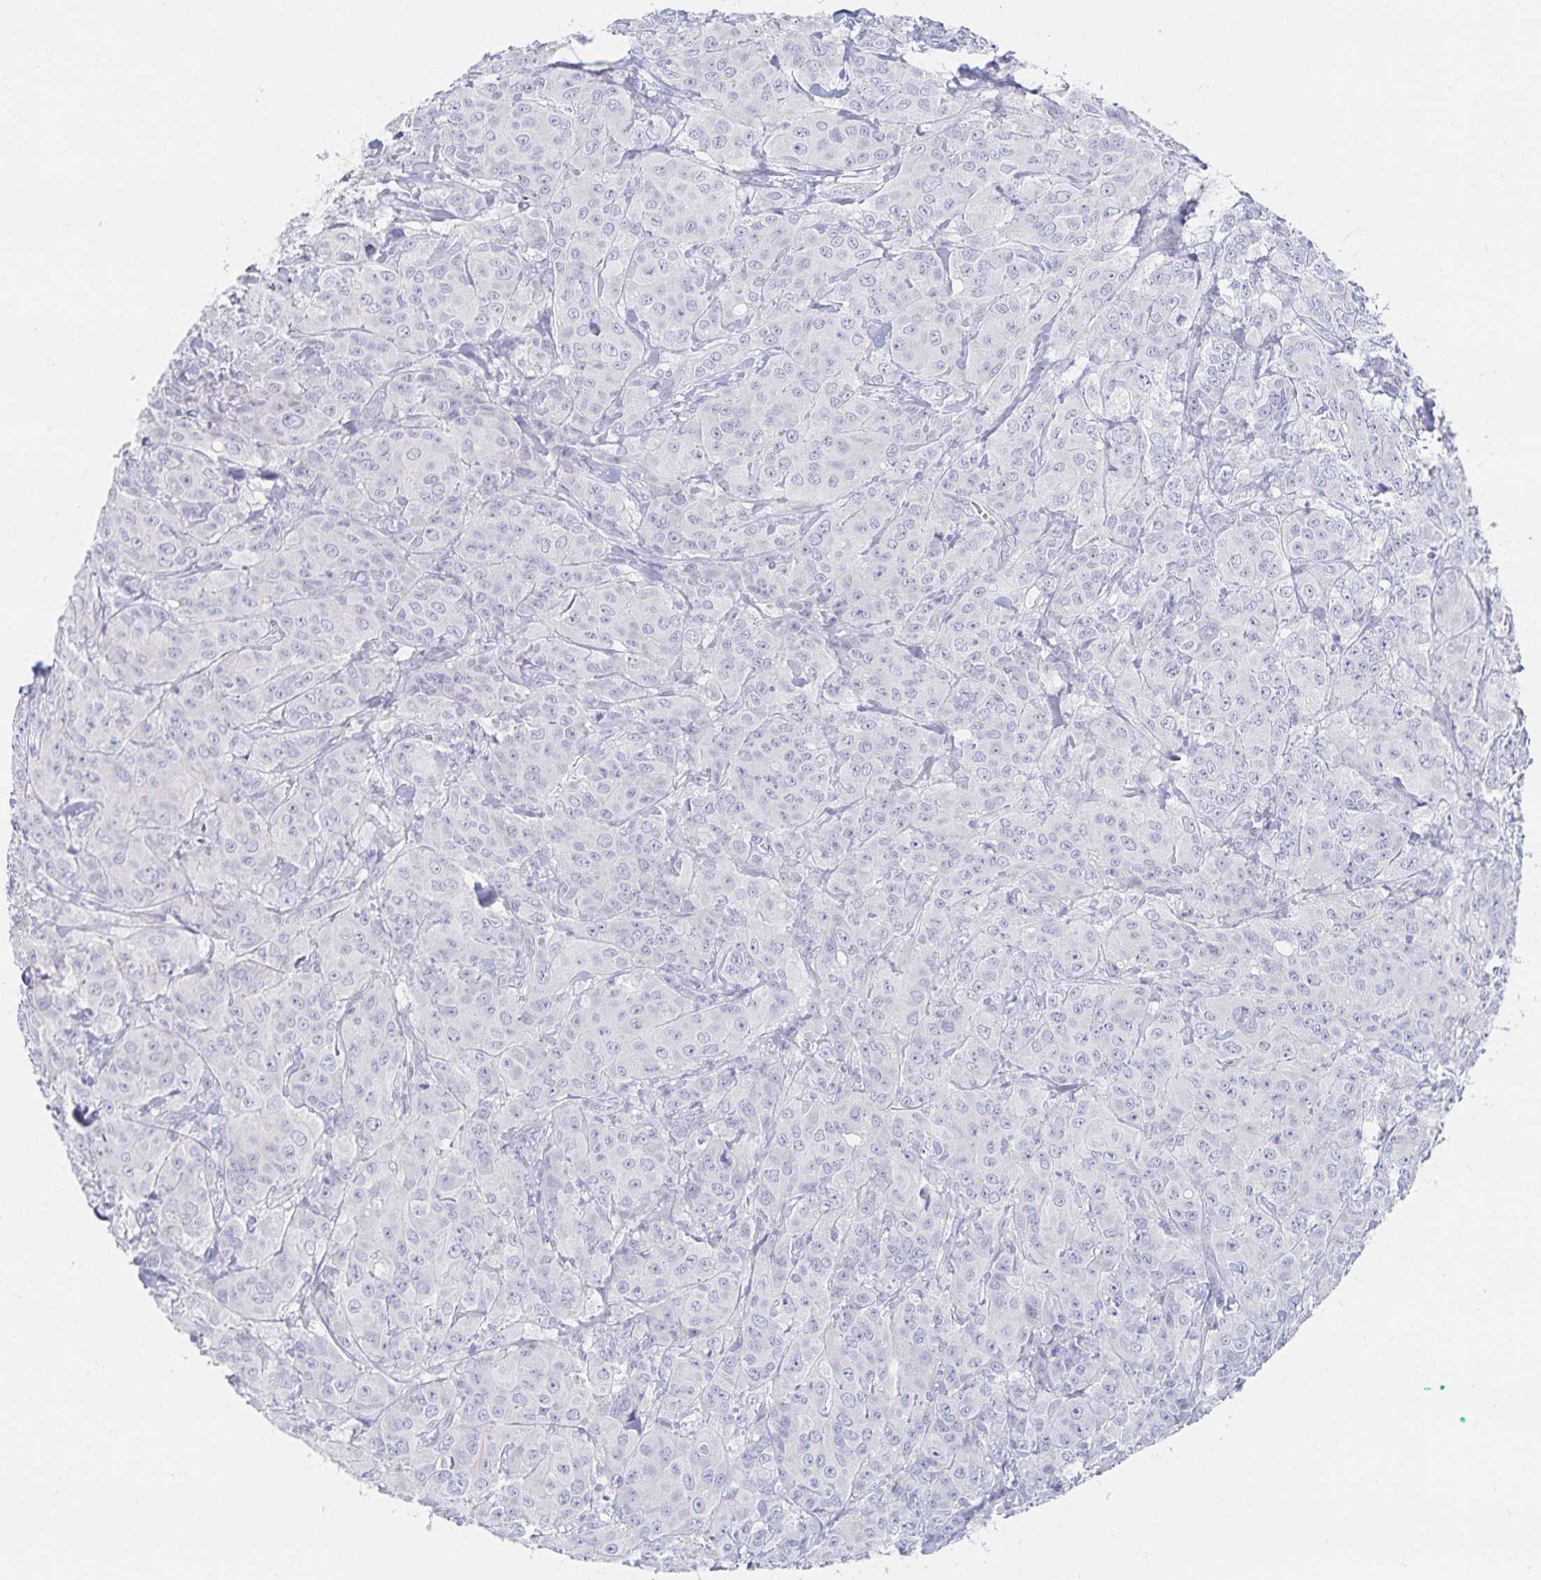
{"staining": {"intensity": "negative", "quantity": "none", "location": "none"}, "tissue": "breast cancer", "cell_type": "Tumor cells", "image_type": "cancer", "snomed": [{"axis": "morphology", "description": "Normal tissue, NOS"}, {"axis": "morphology", "description": "Duct carcinoma"}, {"axis": "topography", "description": "Breast"}], "caption": "This is an immunohistochemistry (IHC) image of human intraductal carcinoma (breast). There is no positivity in tumor cells.", "gene": "SFTPA1", "patient": {"sex": "female", "age": 43}}